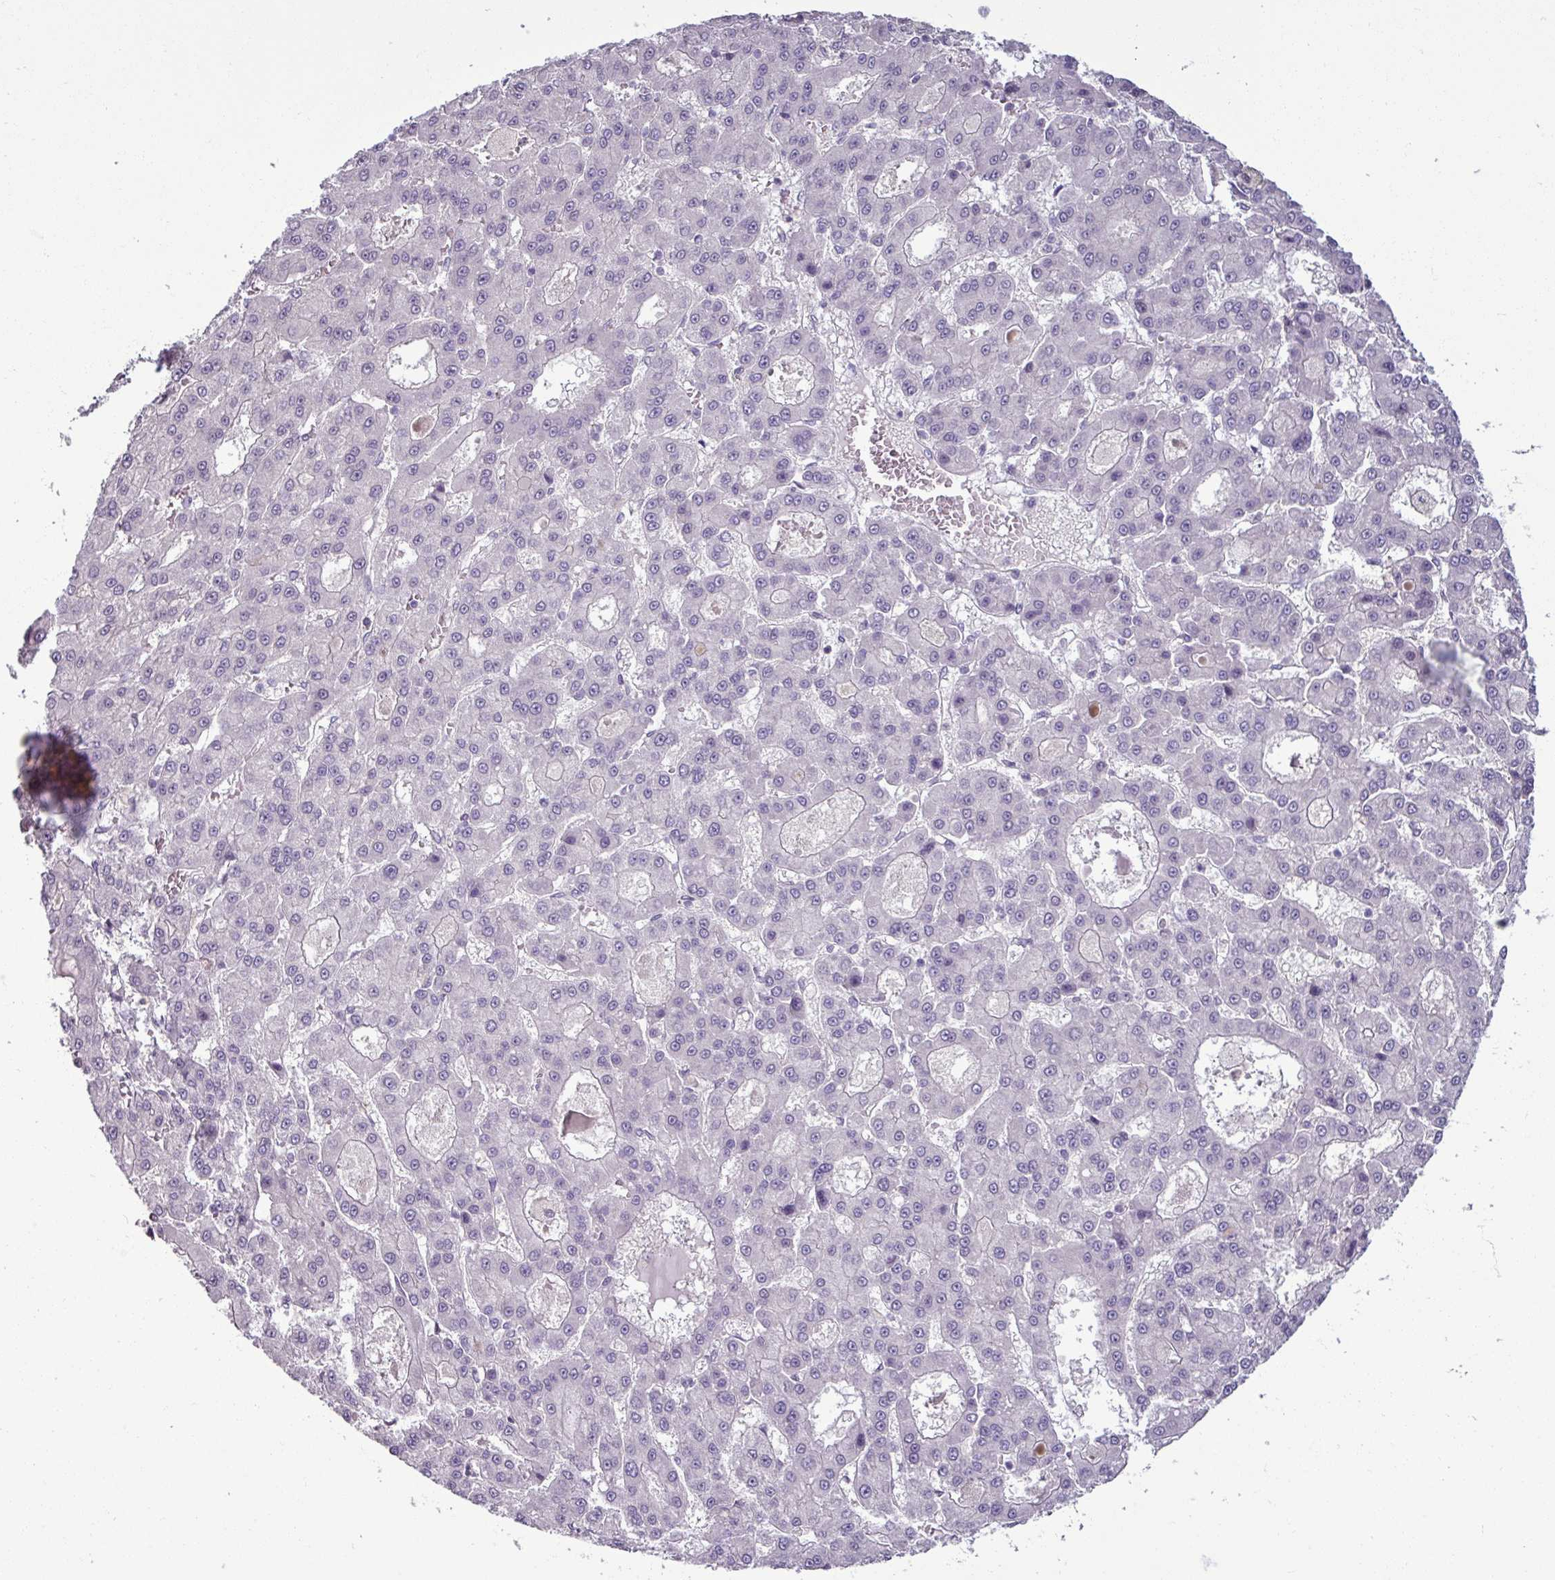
{"staining": {"intensity": "negative", "quantity": "none", "location": "none"}, "tissue": "liver cancer", "cell_type": "Tumor cells", "image_type": "cancer", "snomed": [{"axis": "morphology", "description": "Carcinoma, Hepatocellular, NOS"}, {"axis": "topography", "description": "Liver"}], "caption": "Immunohistochemistry image of human liver cancer stained for a protein (brown), which displays no staining in tumor cells.", "gene": "PNMA6A", "patient": {"sex": "male", "age": 70}}